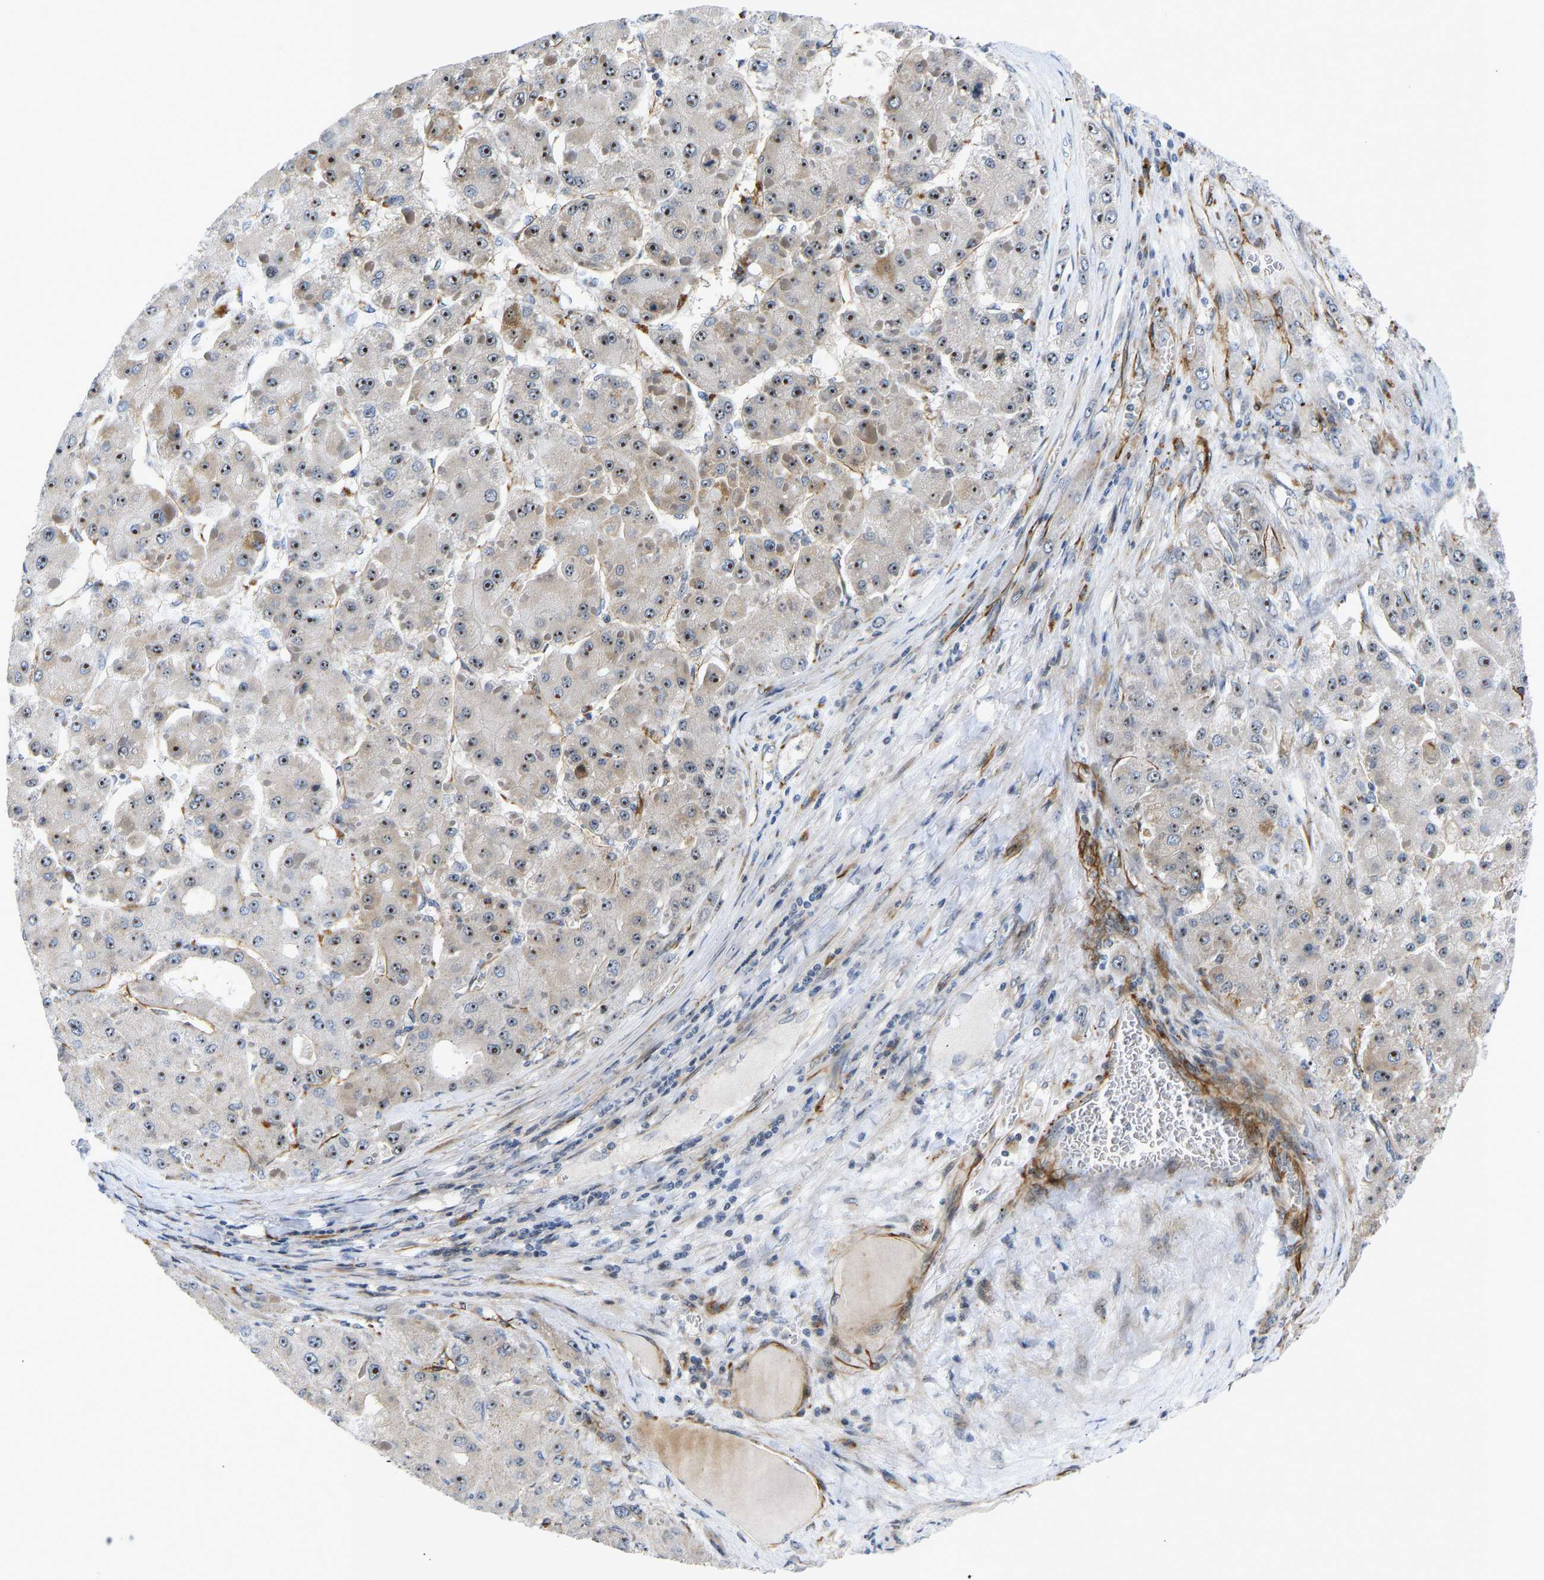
{"staining": {"intensity": "moderate", "quantity": ">75%", "location": "nuclear"}, "tissue": "liver cancer", "cell_type": "Tumor cells", "image_type": "cancer", "snomed": [{"axis": "morphology", "description": "Carcinoma, Hepatocellular, NOS"}, {"axis": "topography", "description": "Liver"}], "caption": "Protein expression analysis of human liver hepatocellular carcinoma reveals moderate nuclear positivity in approximately >75% of tumor cells.", "gene": "RESF1", "patient": {"sex": "female", "age": 73}}